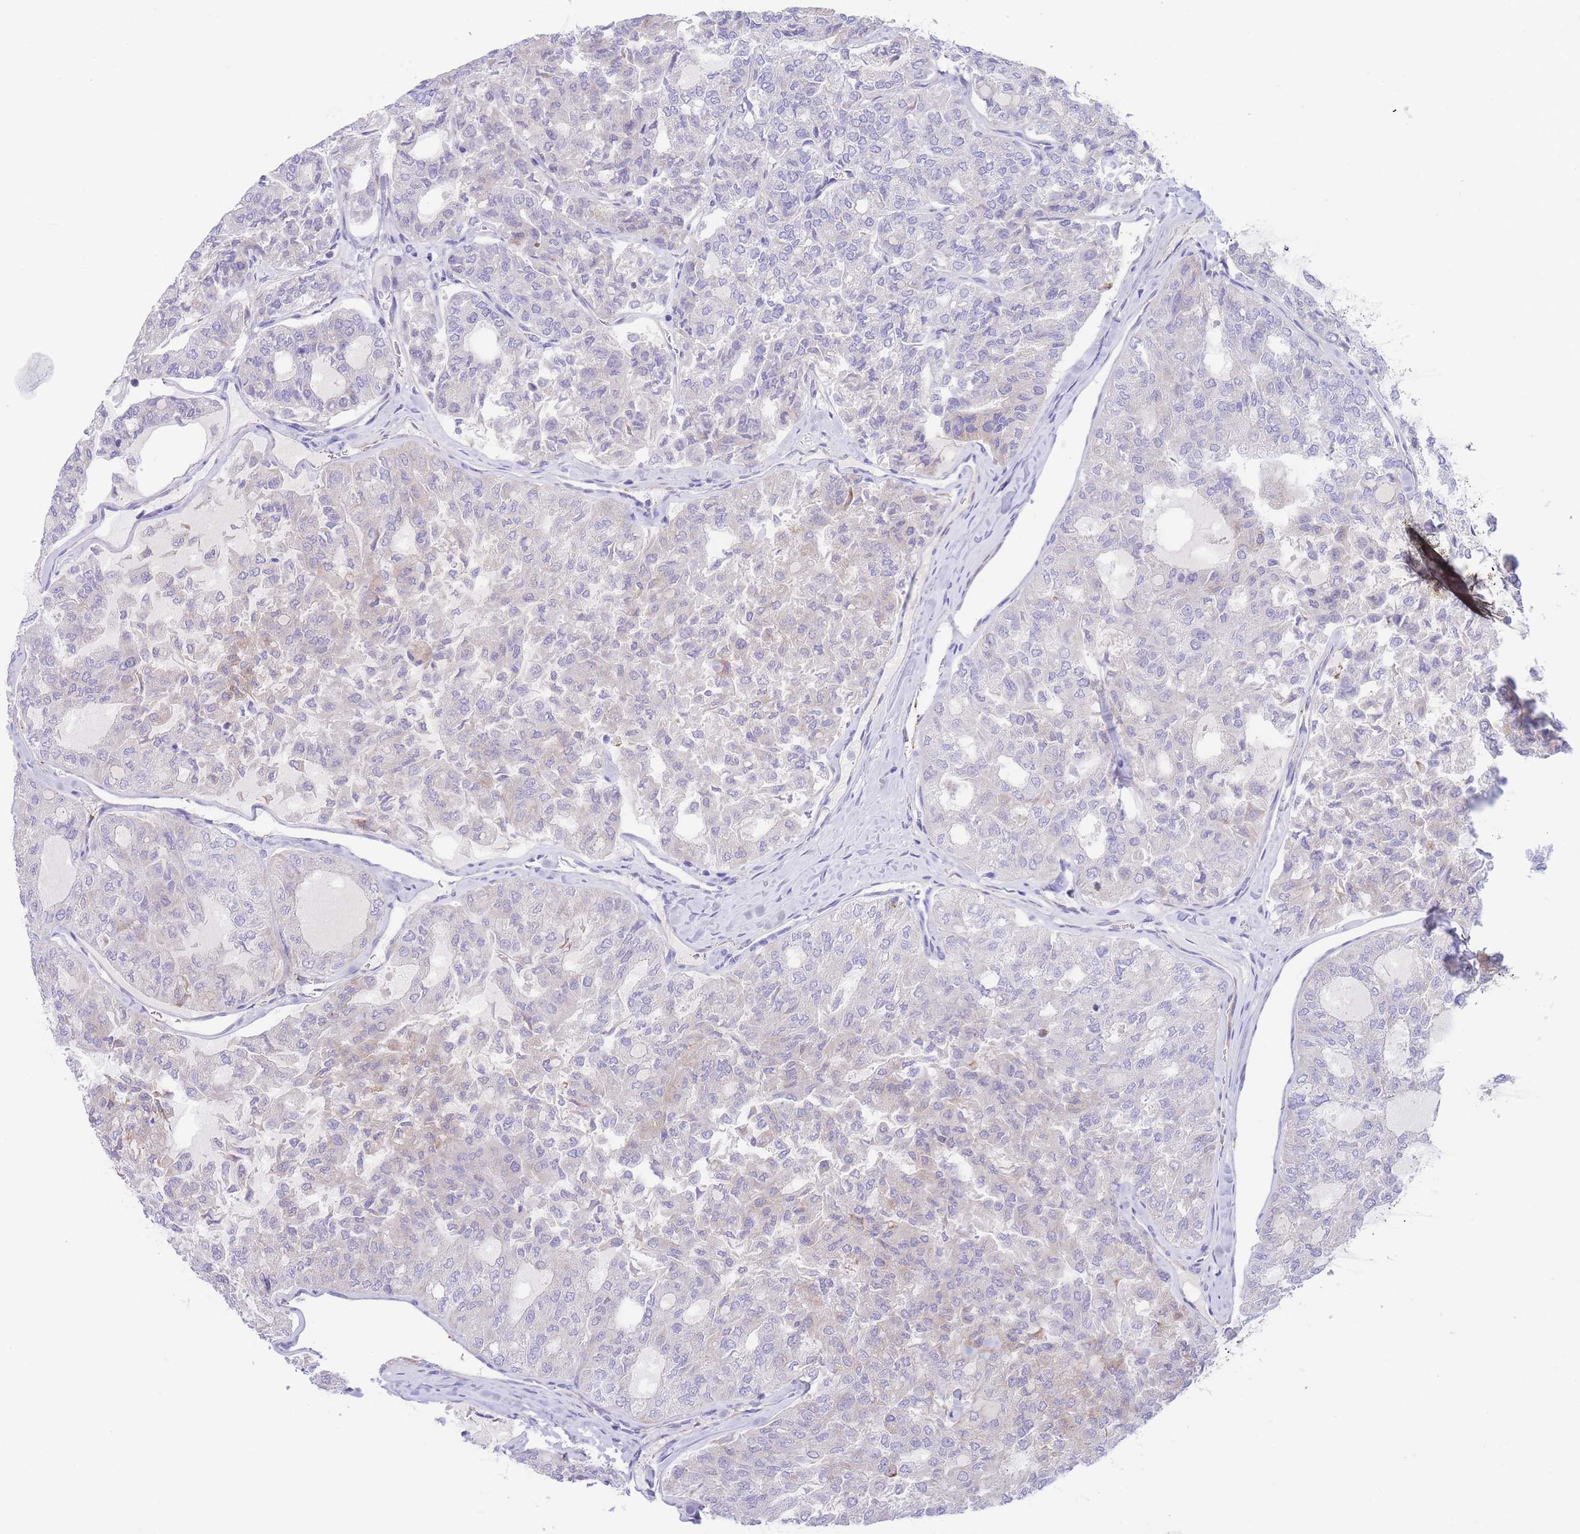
{"staining": {"intensity": "negative", "quantity": "none", "location": "none"}, "tissue": "thyroid cancer", "cell_type": "Tumor cells", "image_type": "cancer", "snomed": [{"axis": "morphology", "description": "Follicular adenoma carcinoma, NOS"}, {"axis": "topography", "description": "Thyroid gland"}], "caption": "This image is of thyroid follicular adenoma carcinoma stained with immunohistochemistry to label a protein in brown with the nuclei are counter-stained blue. There is no expression in tumor cells.", "gene": "DET1", "patient": {"sex": "male", "age": 75}}